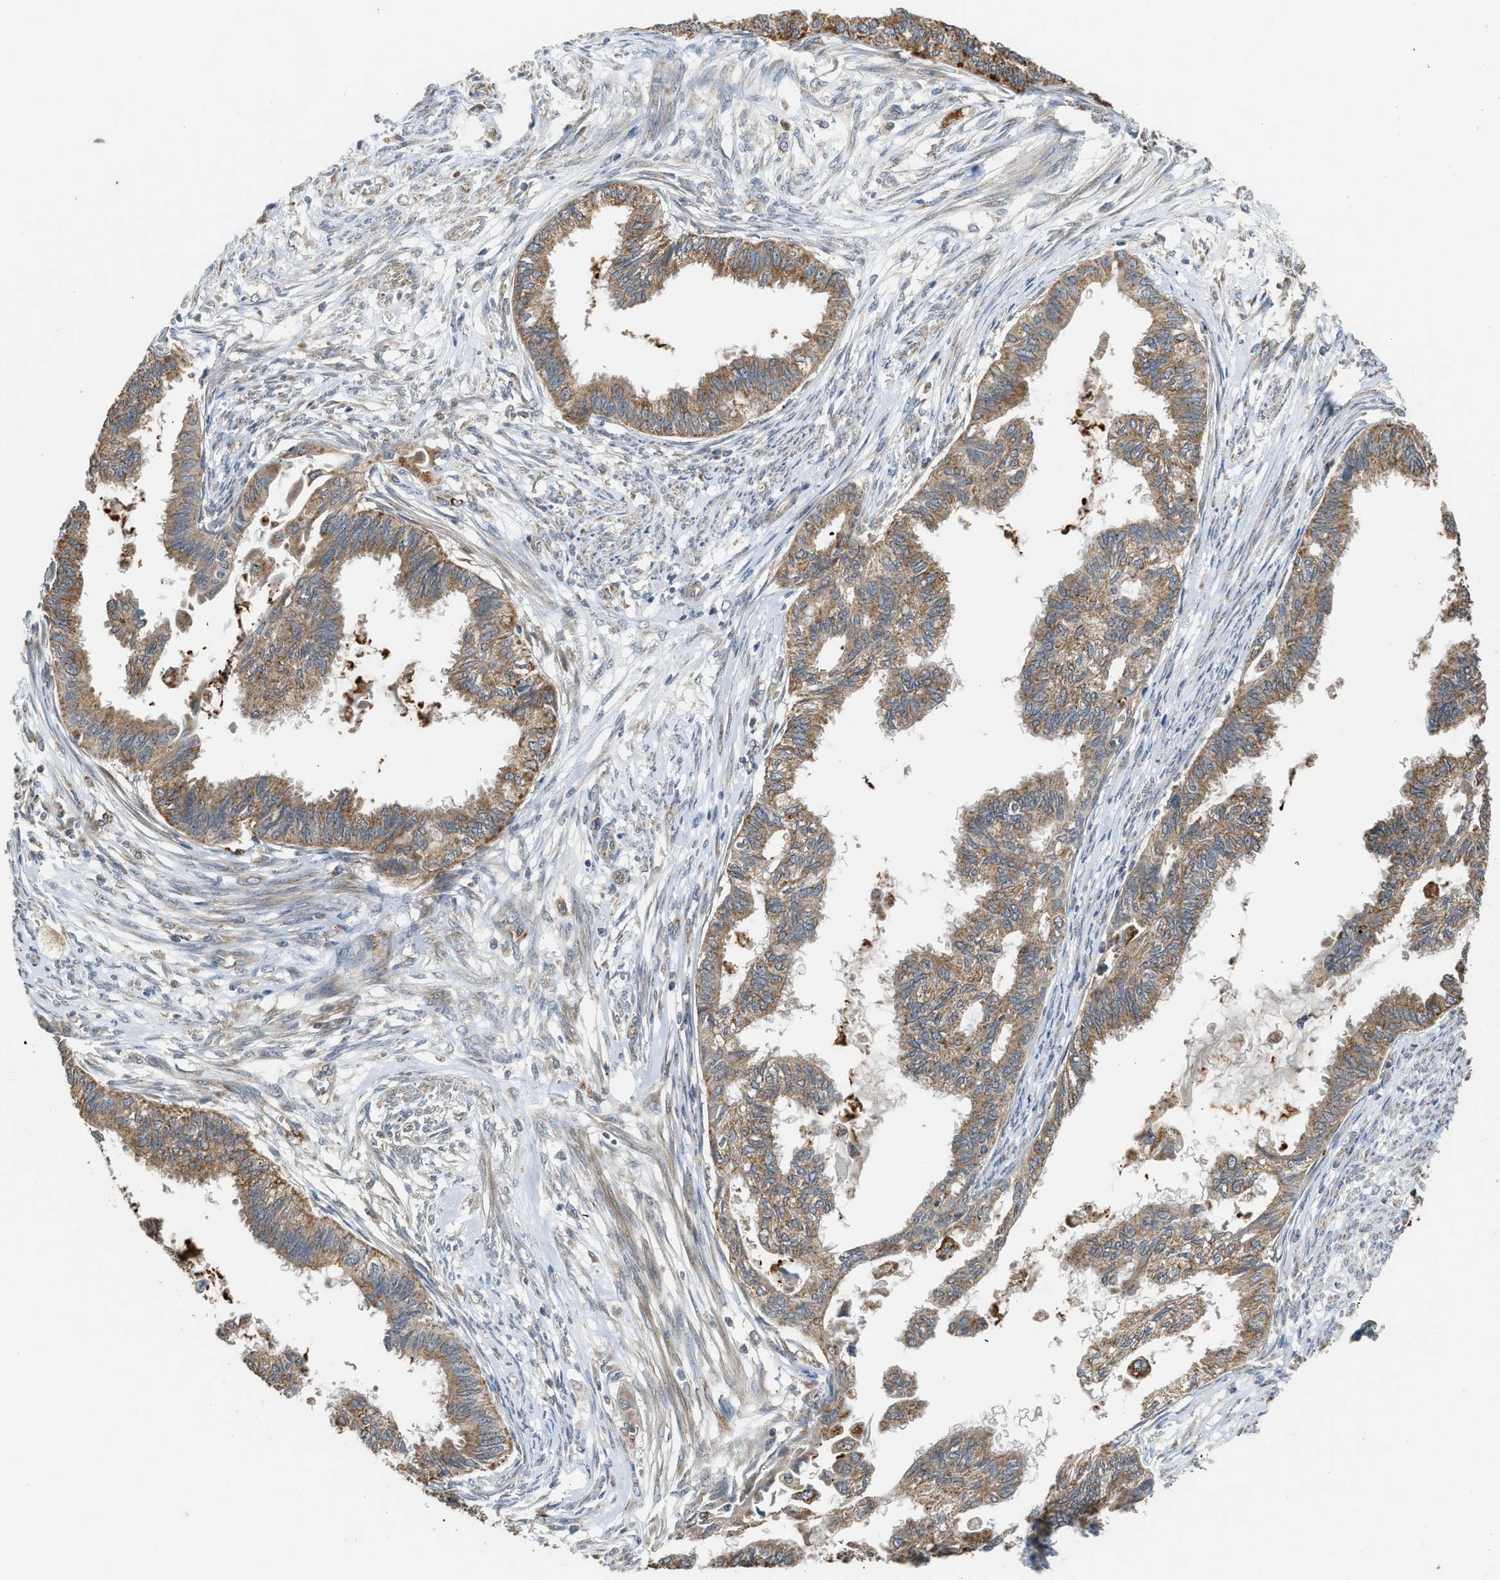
{"staining": {"intensity": "moderate", "quantity": ">75%", "location": "cytoplasmic/membranous"}, "tissue": "cervical cancer", "cell_type": "Tumor cells", "image_type": "cancer", "snomed": [{"axis": "morphology", "description": "Normal tissue, NOS"}, {"axis": "morphology", "description": "Adenocarcinoma, NOS"}, {"axis": "topography", "description": "Cervix"}, {"axis": "topography", "description": "Endometrium"}], "caption": "Cervical cancer tissue demonstrates moderate cytoplasmic/membranous expression in about >75% of tumor cells (DAB (3,3'-diaminobenzidine) IHC with brightfield microscopy, high magnification).", "gene": "STARD3", "patient": {"sex": "female", "age": 86}}